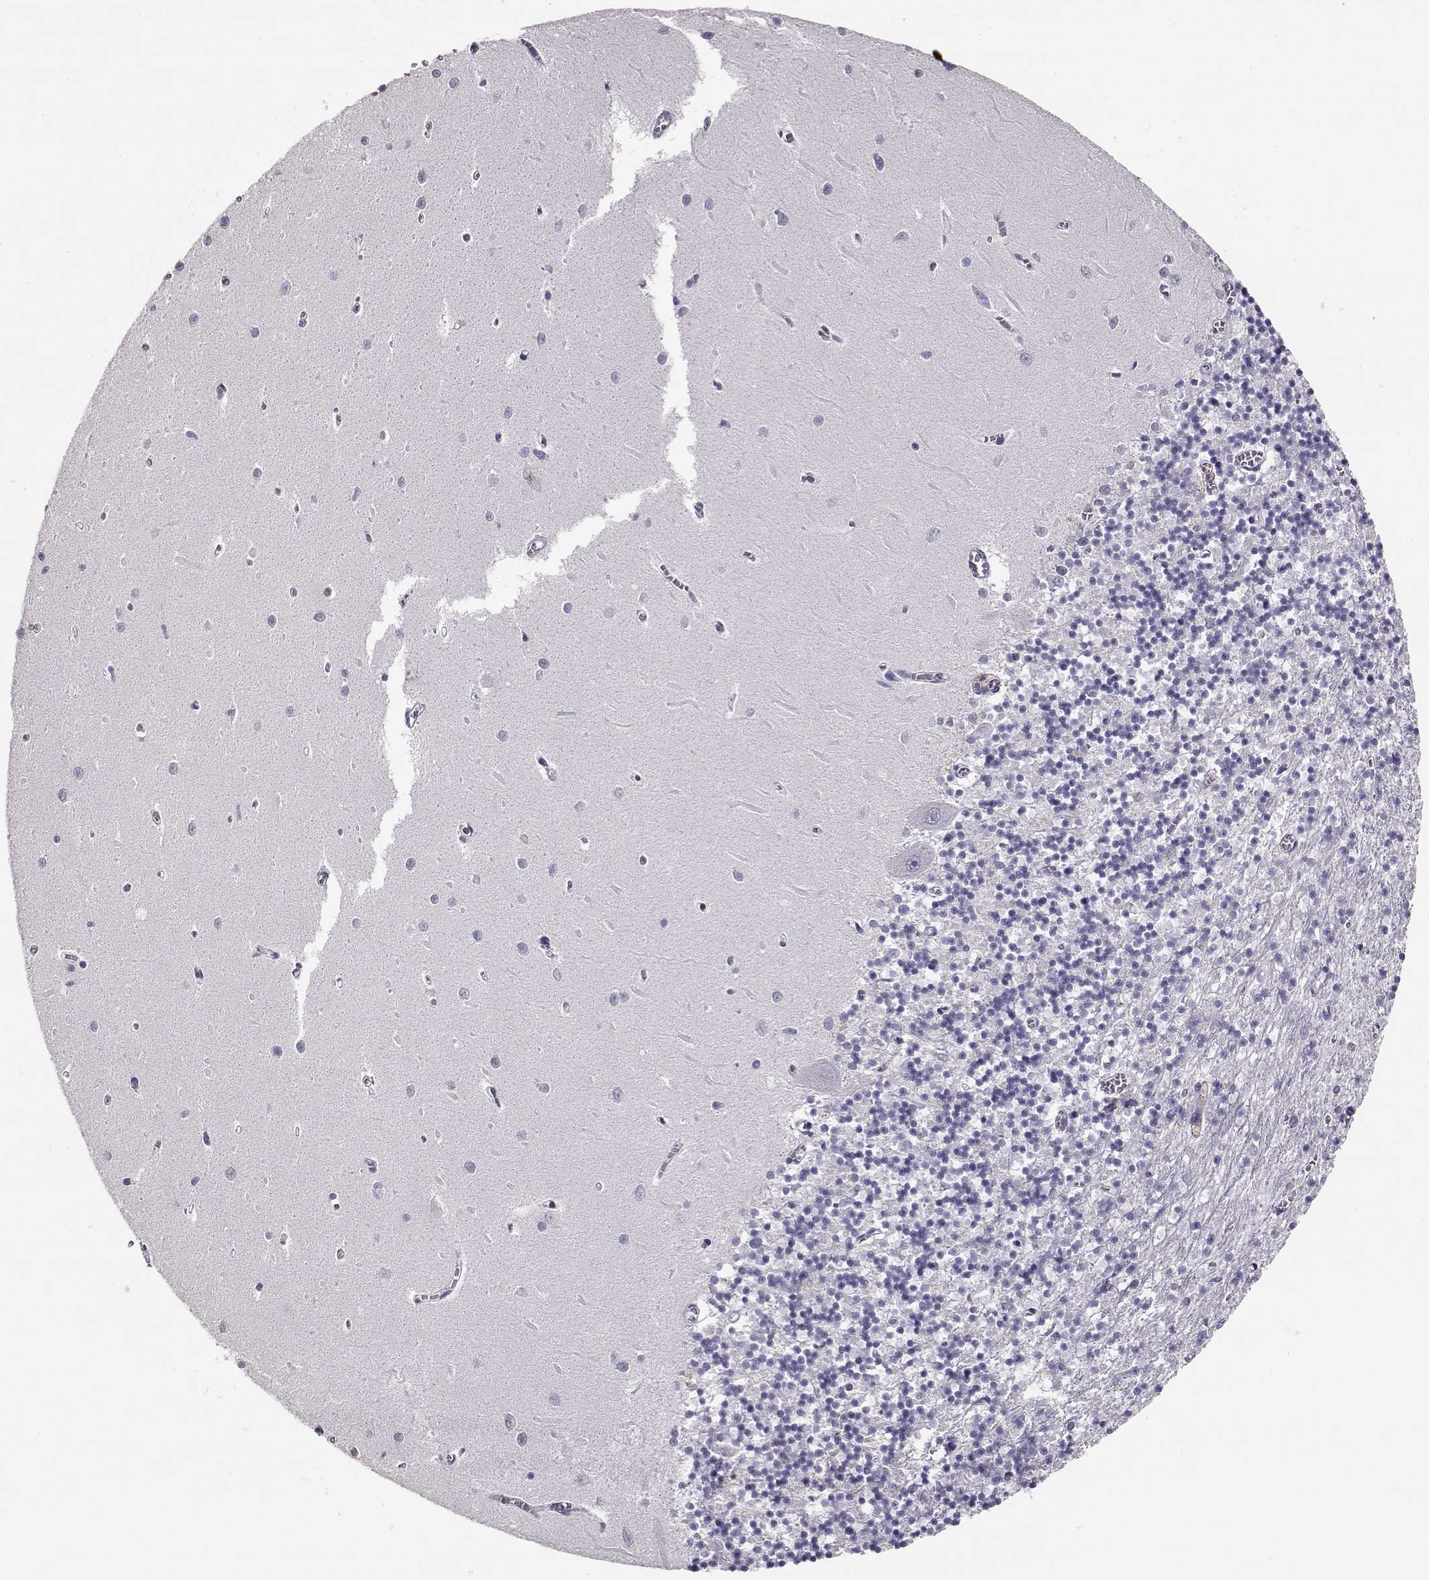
{"staining": {"intensity": "negative", "quantity": "none", "location": "none"}, "tissue": "cerebellum", "cell_type": "Cells in granular layer", "image_type": "normal", "snomed": [{"axis": "morphology", "description": "Normal tissue, NOS"}, {"axis": "topography", "description": "Cerebellum"}], "caption": "Micrograph shows no protein staining in cells in granular layer of benign cerebellum. (DAB immunohistochemistry (IHC) with hematoxylin counter stain).", "gene": "MAGEC1", "patient": {"sex": "female", "age": 64}}